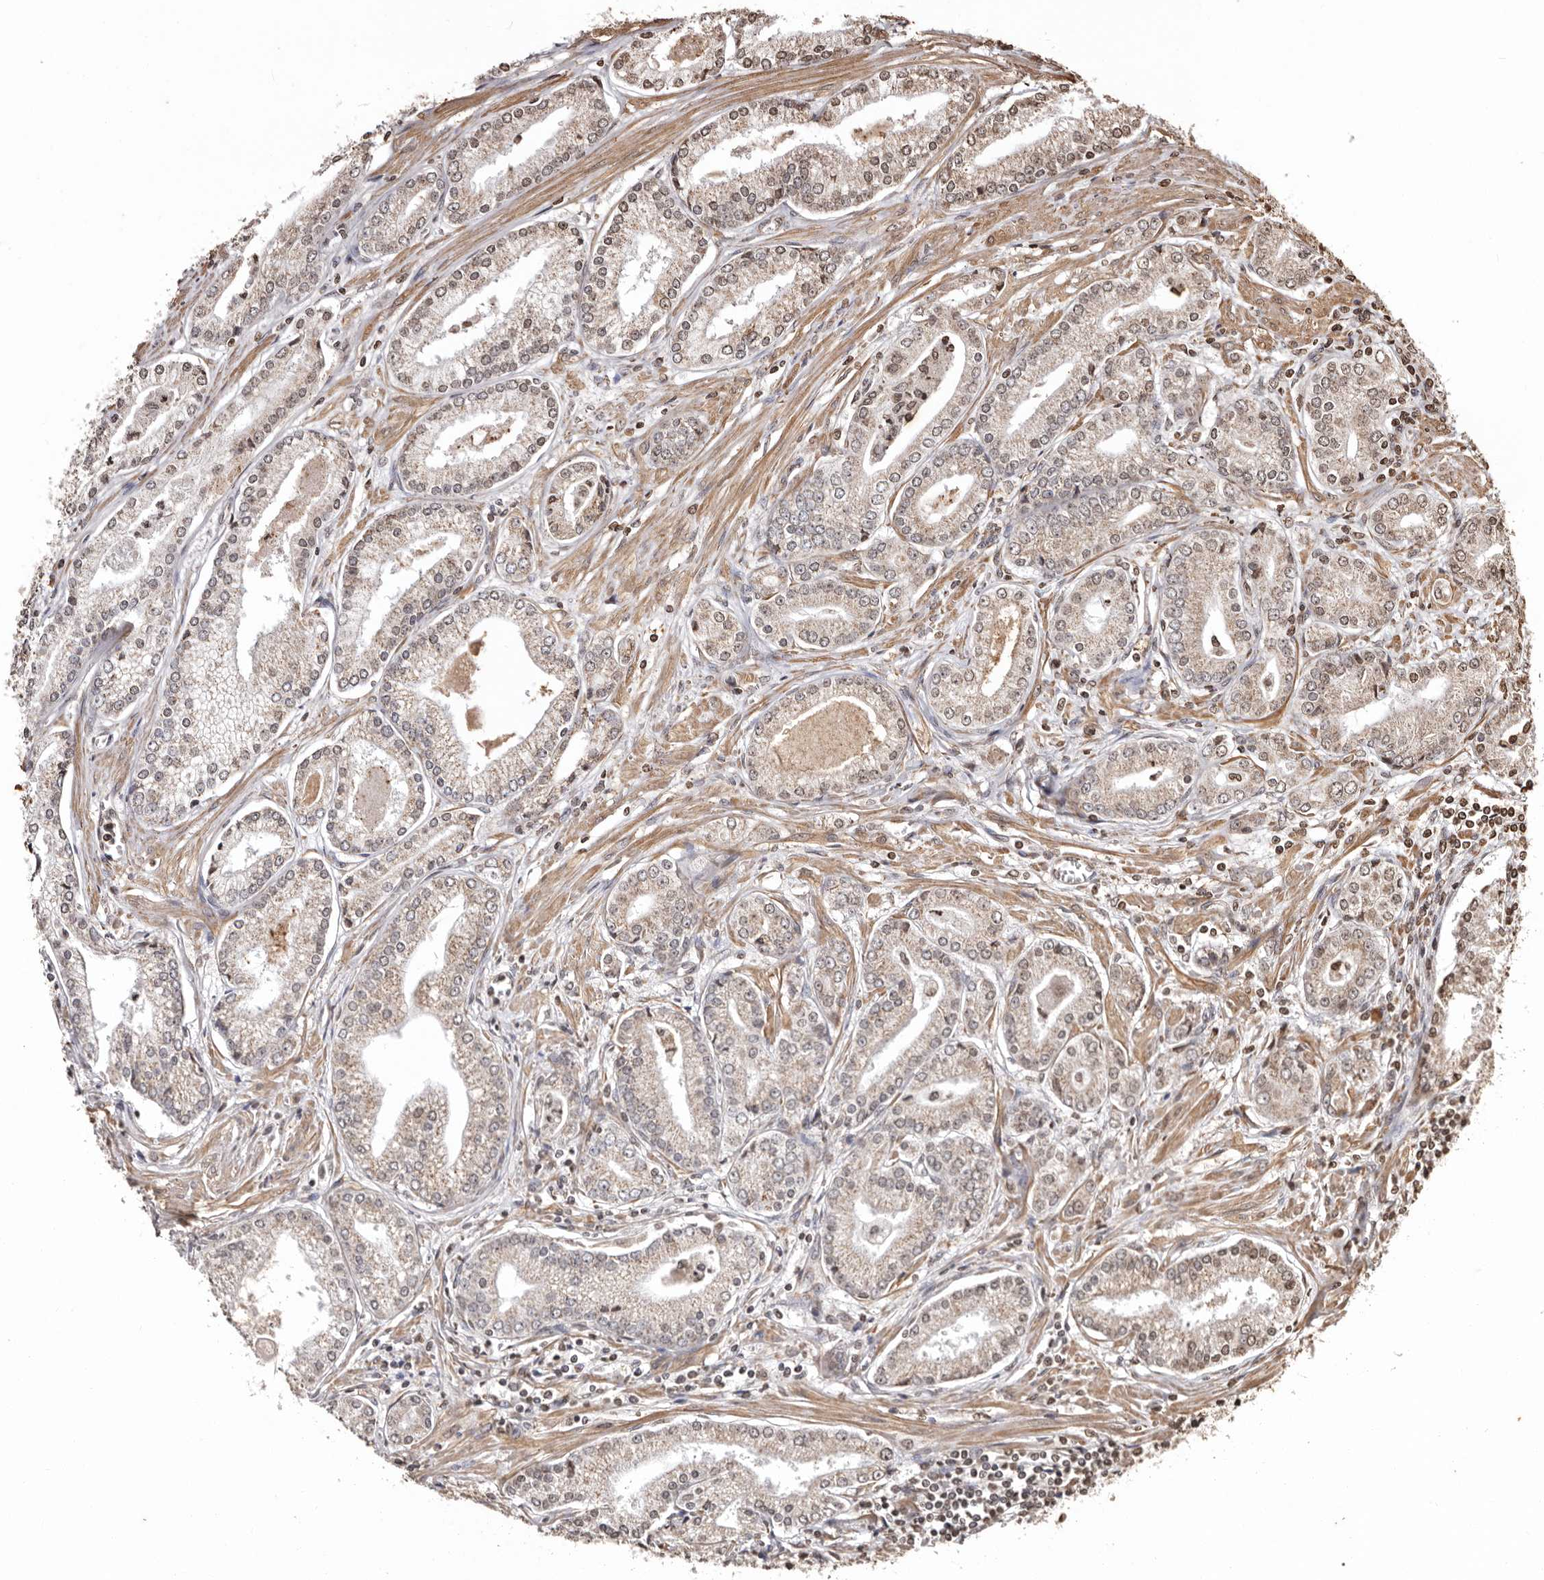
{"staining": {"intensity": "weak", "quantity": "<25%", "location": "cytoplasmic/membranous,nuclear"}, "tissue": "prostate cancer", "cell_type": "Tumor cells", "image_type": "cancer", "snomed": [{"axis": "morphology", "description": "Adenocarcinoma, Low grade"}, {"axis": "topography", "description": "Prostate"}], "caption": "There is no significant staining in tumor cells of prostate cancer.", "gene": "CCDC190", "patient": {"sex": "male", "age": 54}}